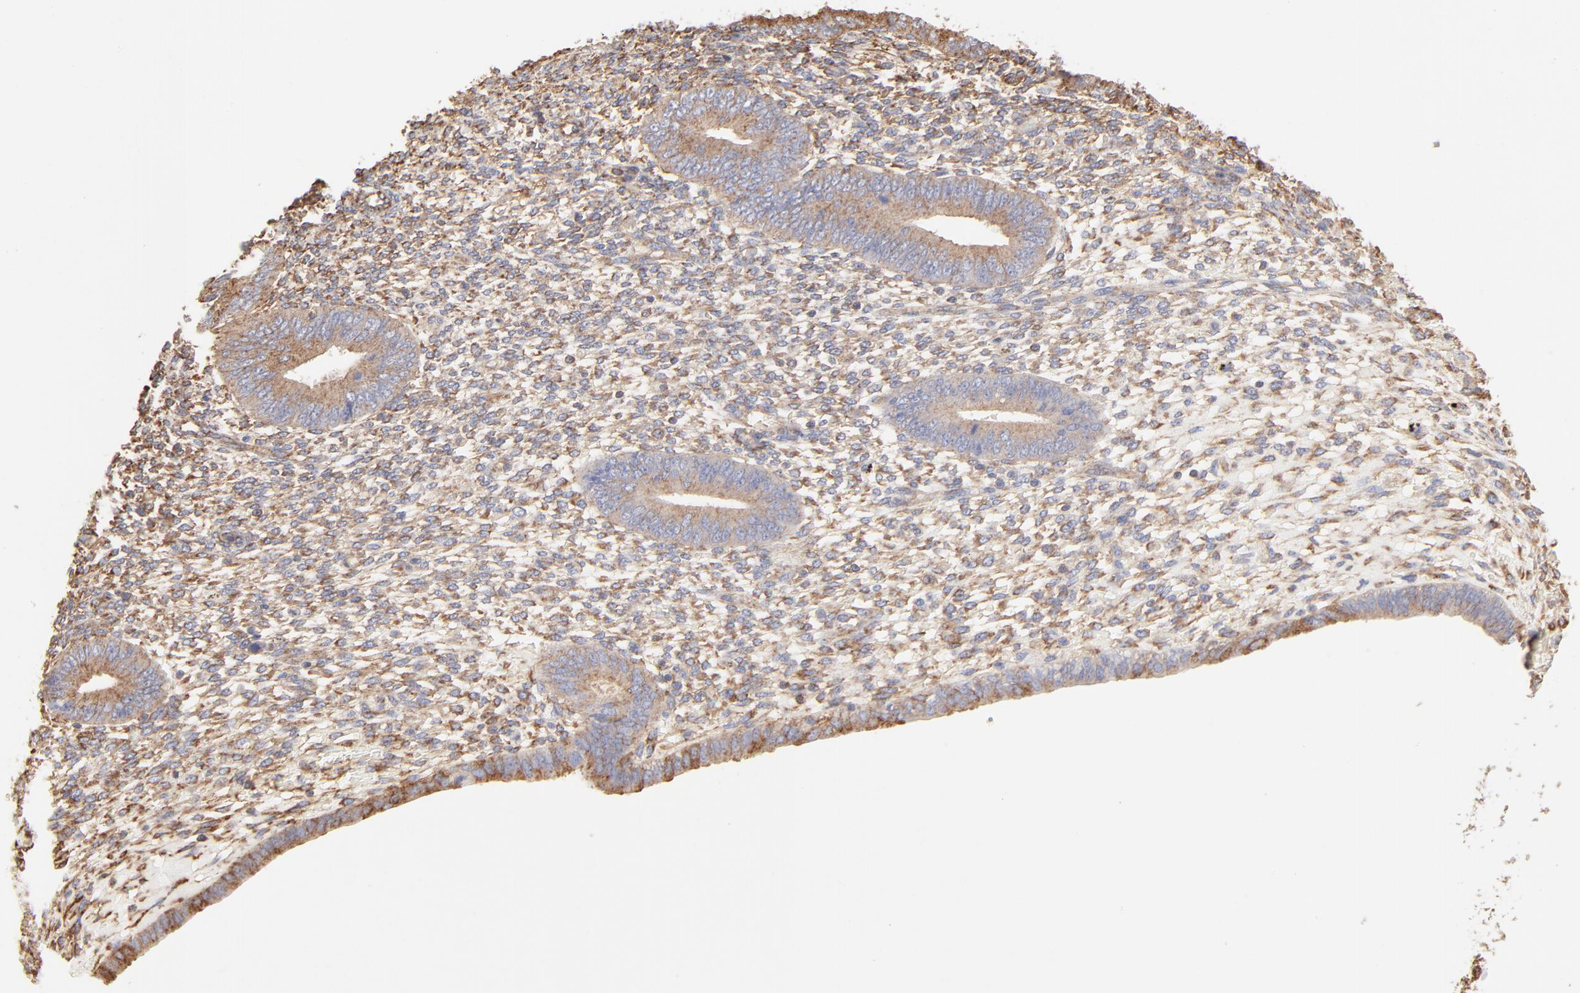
{"staining": {"intensity": "moderate", "quantity": ">75%", "location": "cytoplasmic/membranous"}, "tissue": "endometrium", "cell_type": "Cells in endometrial stroma", "image_type": "normal", "snomed": [{"axis": "morphology", "description": "Normal tissue, NOS"}, {"axis": "topography", "description": "Endometrium"}], "caption": "Immunohistochemical staining of normal human endometrium demonstrates medium levels of moderate cytoplasmic/membranous staining in approximately >75% of cells in endometrial stroma.", "gene": "CLTB", "patient": {"sex": "female", "age": 42}}